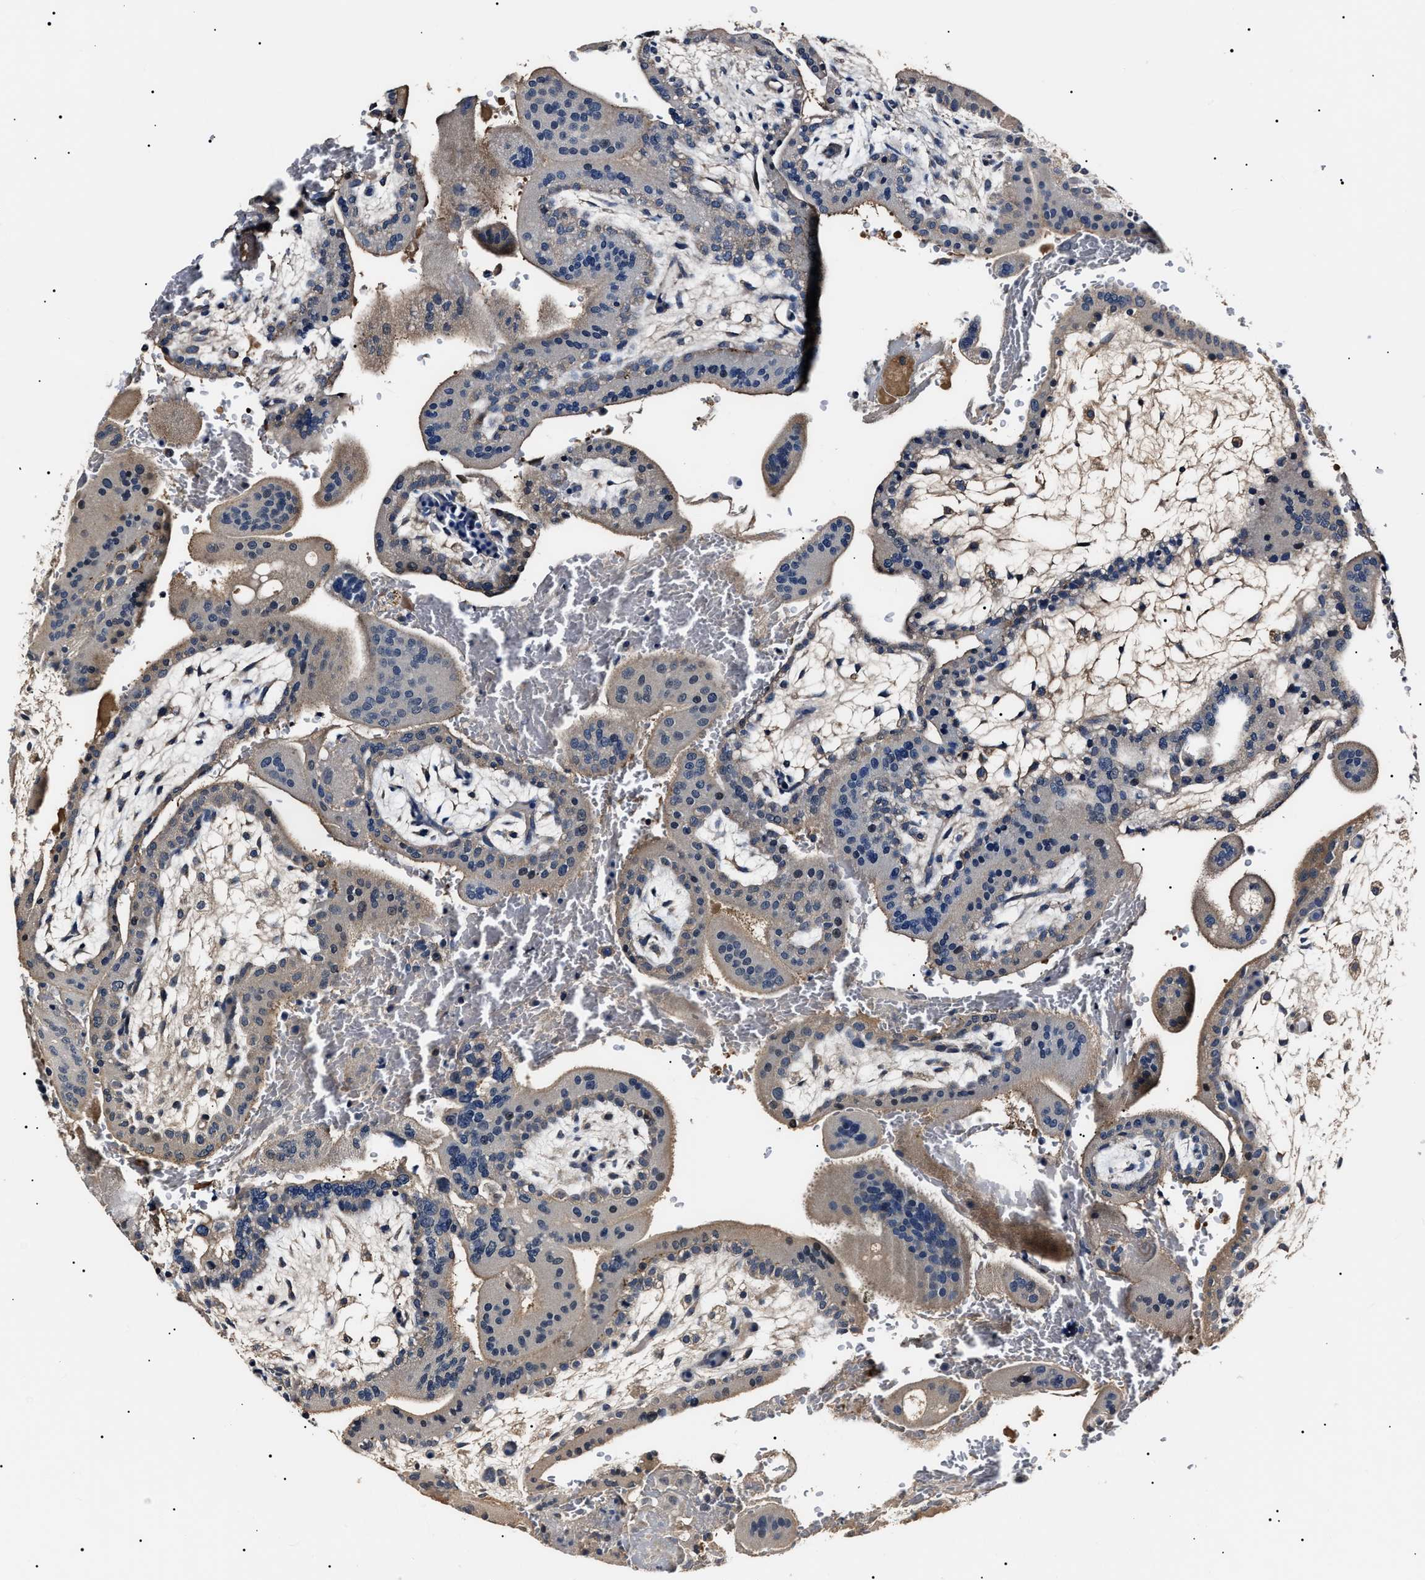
{"staining": {"intensity": "weak", "quantity": "25%-75%", "location": "cytoplasmic/membranous"}, "tissue": "placenta", "cell_type": "Decidual cells", "image_type": "normal", "snomed": [{"axis": "morphology", "description": "Normal tissue, NOS"}, {"axis": "topography", "description": "Placenta"}], "caption": "IHC histopathology image of normal human placenta stained for a protein (brown), which reveals low levels of weak cytoplasmic/membranous positivity in about 25%-75% of decidual cells.", "gene": "IFT81", "patient": {"sex": "female", "age": 35}}